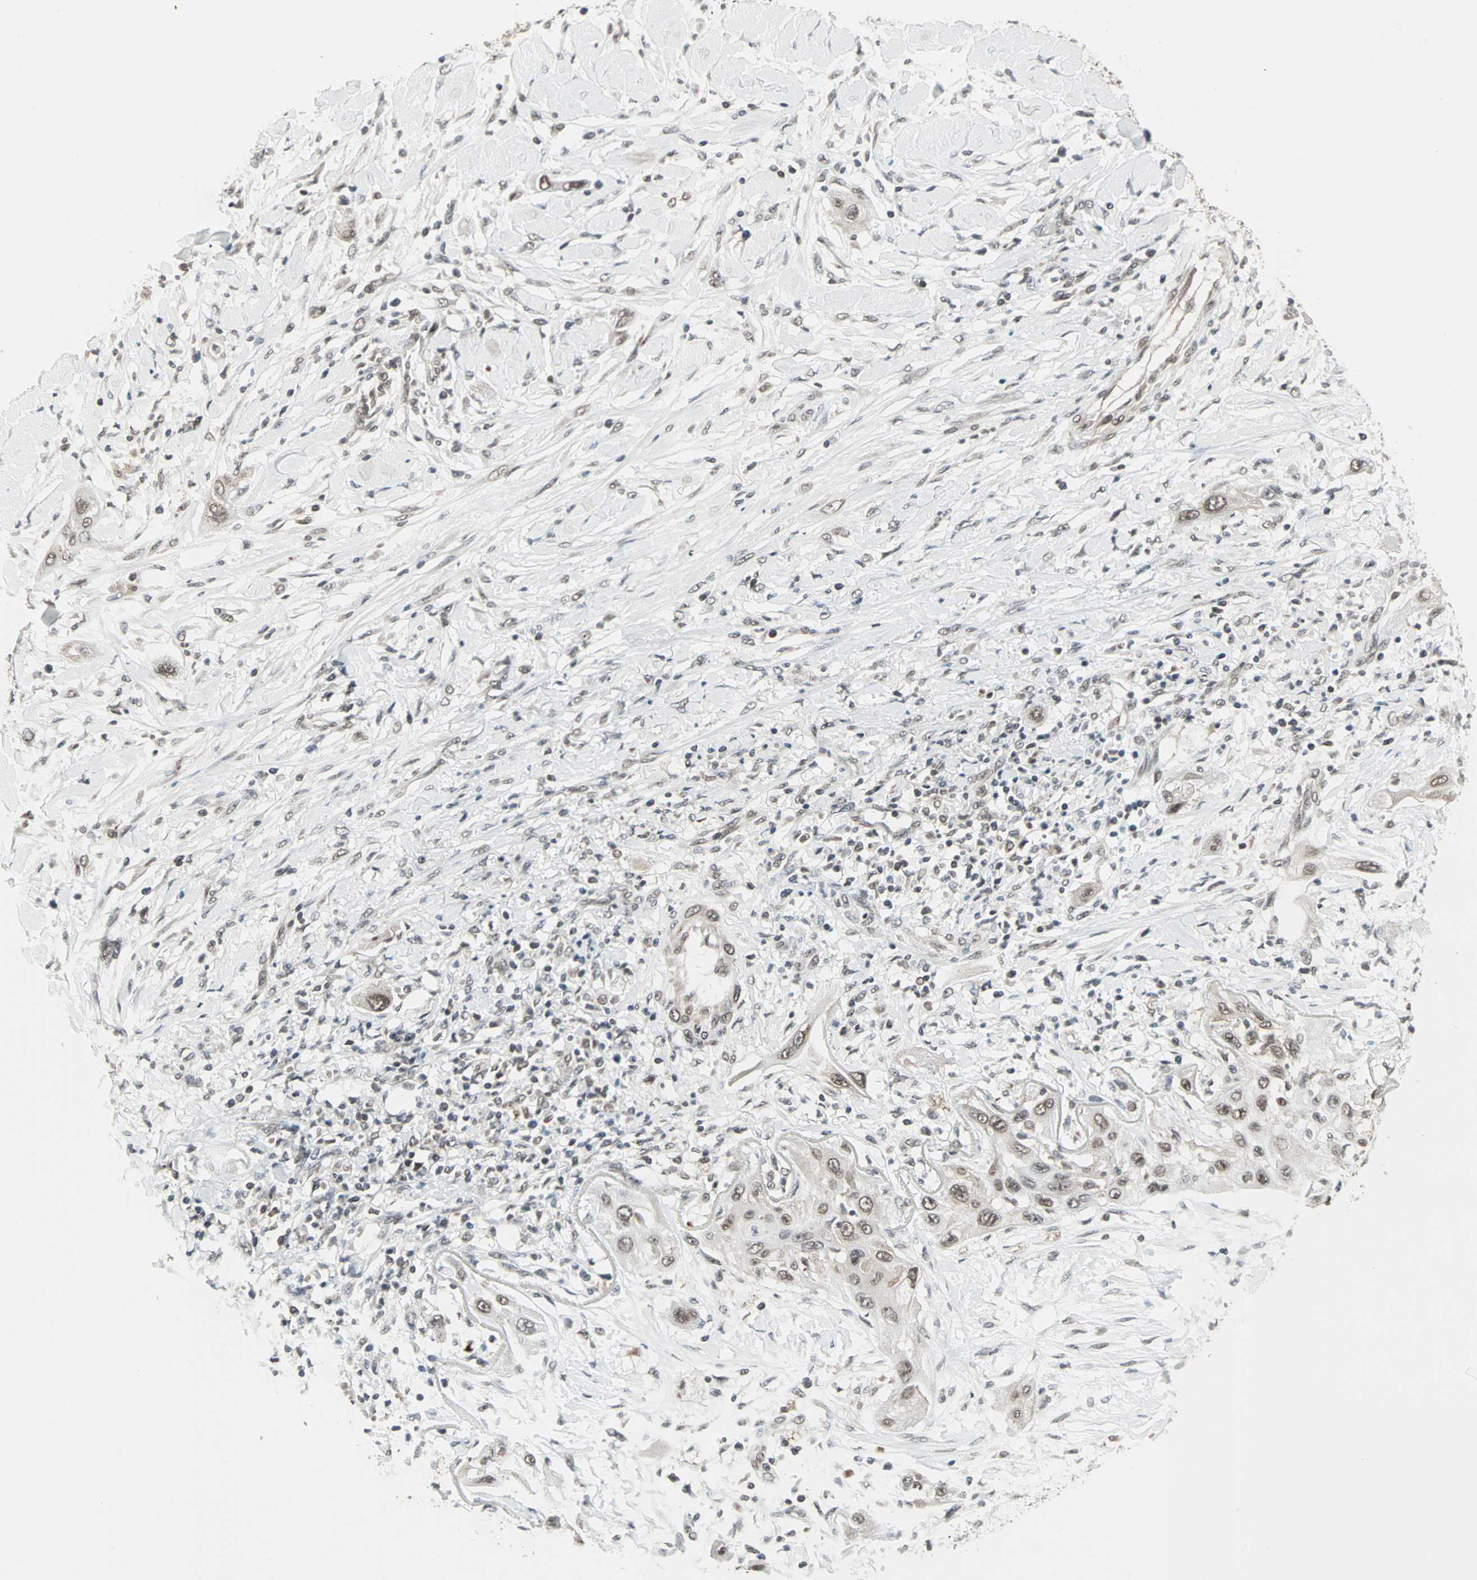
{"staining": {"intensity": "weak", "quantity": ">75%", "location": "cytoplasmic/membranous,nuclear"}, "tissue": "lung cancer", "cell_type": "Tumor cells", "image_type": "cancer", "snomed": [{"axis": "morphology", "description": "Squamous cell carcinoma, NOS"}, {"axis": "topography", "description": "Lung"}], "caption": "Lung cancer stained with a brown dye demonstrates weak cytoplasmic/membranous and nuclear positive staining in approximately >75% of tumor cells.", "gene": "CBLC", "patient": {"sex": "female", "age": 47}}